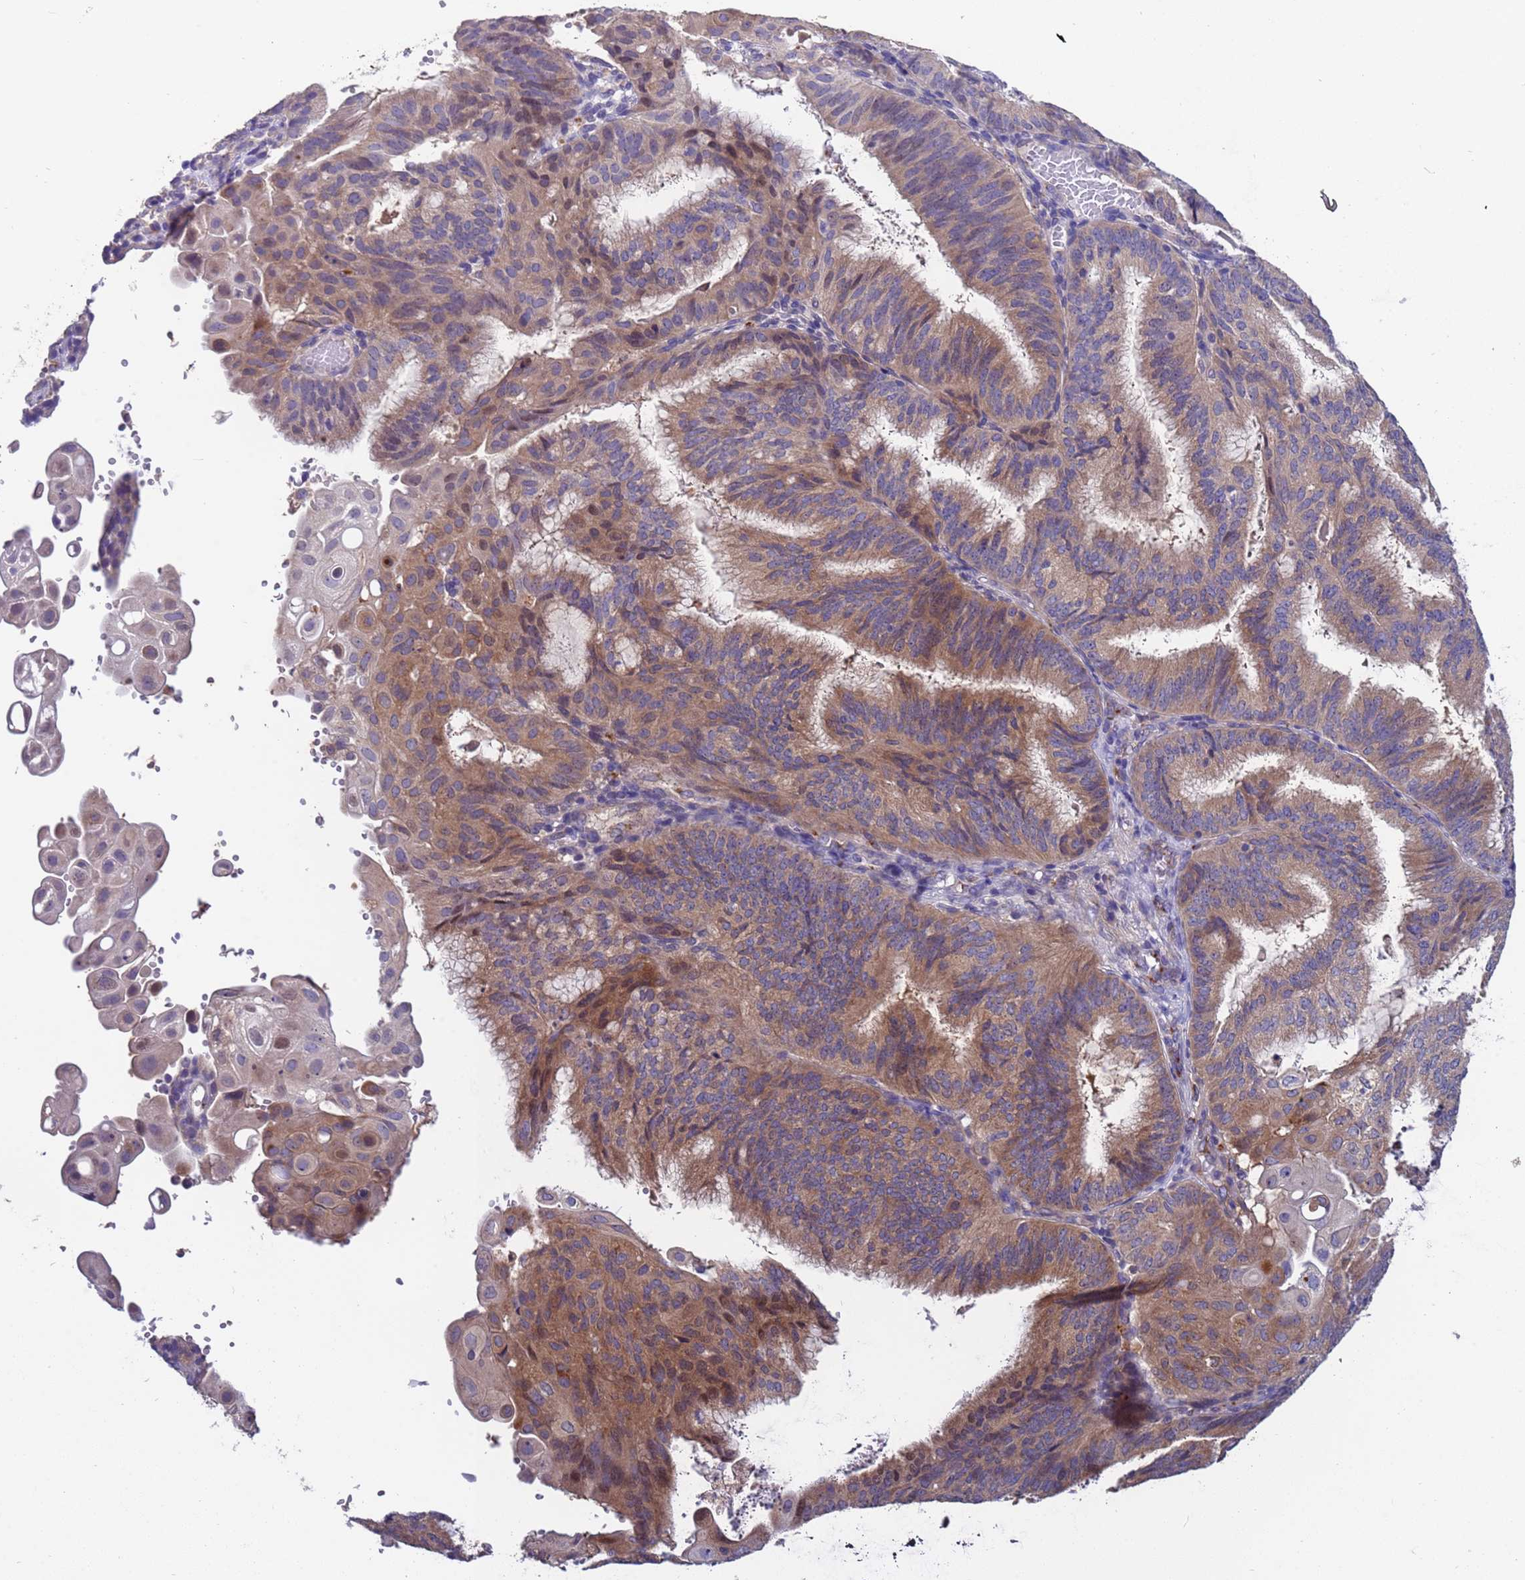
{"staining": {"intensity": "moderate", "quantity": "25%-75%", "location": "cytoplasmic/membranous,nuclear"}, "tissue": "endometrial cancer", "cell_type": "Tumor cells", "image_type": "cancer", "snomed": [{"axis": "morphology", "description": "Adenocarcinoma, NOS"}, {"axis": "topography", "description": "Endometrium"}], "caption": "A medium amount of moderate cytoplasmic/membranous and nuclear positivity is seen in about 25%-75% of tumor cells in endometrial cancer tissue.", "gene": "ZNF248", "patient": {"sex": "female", "age": 49}}